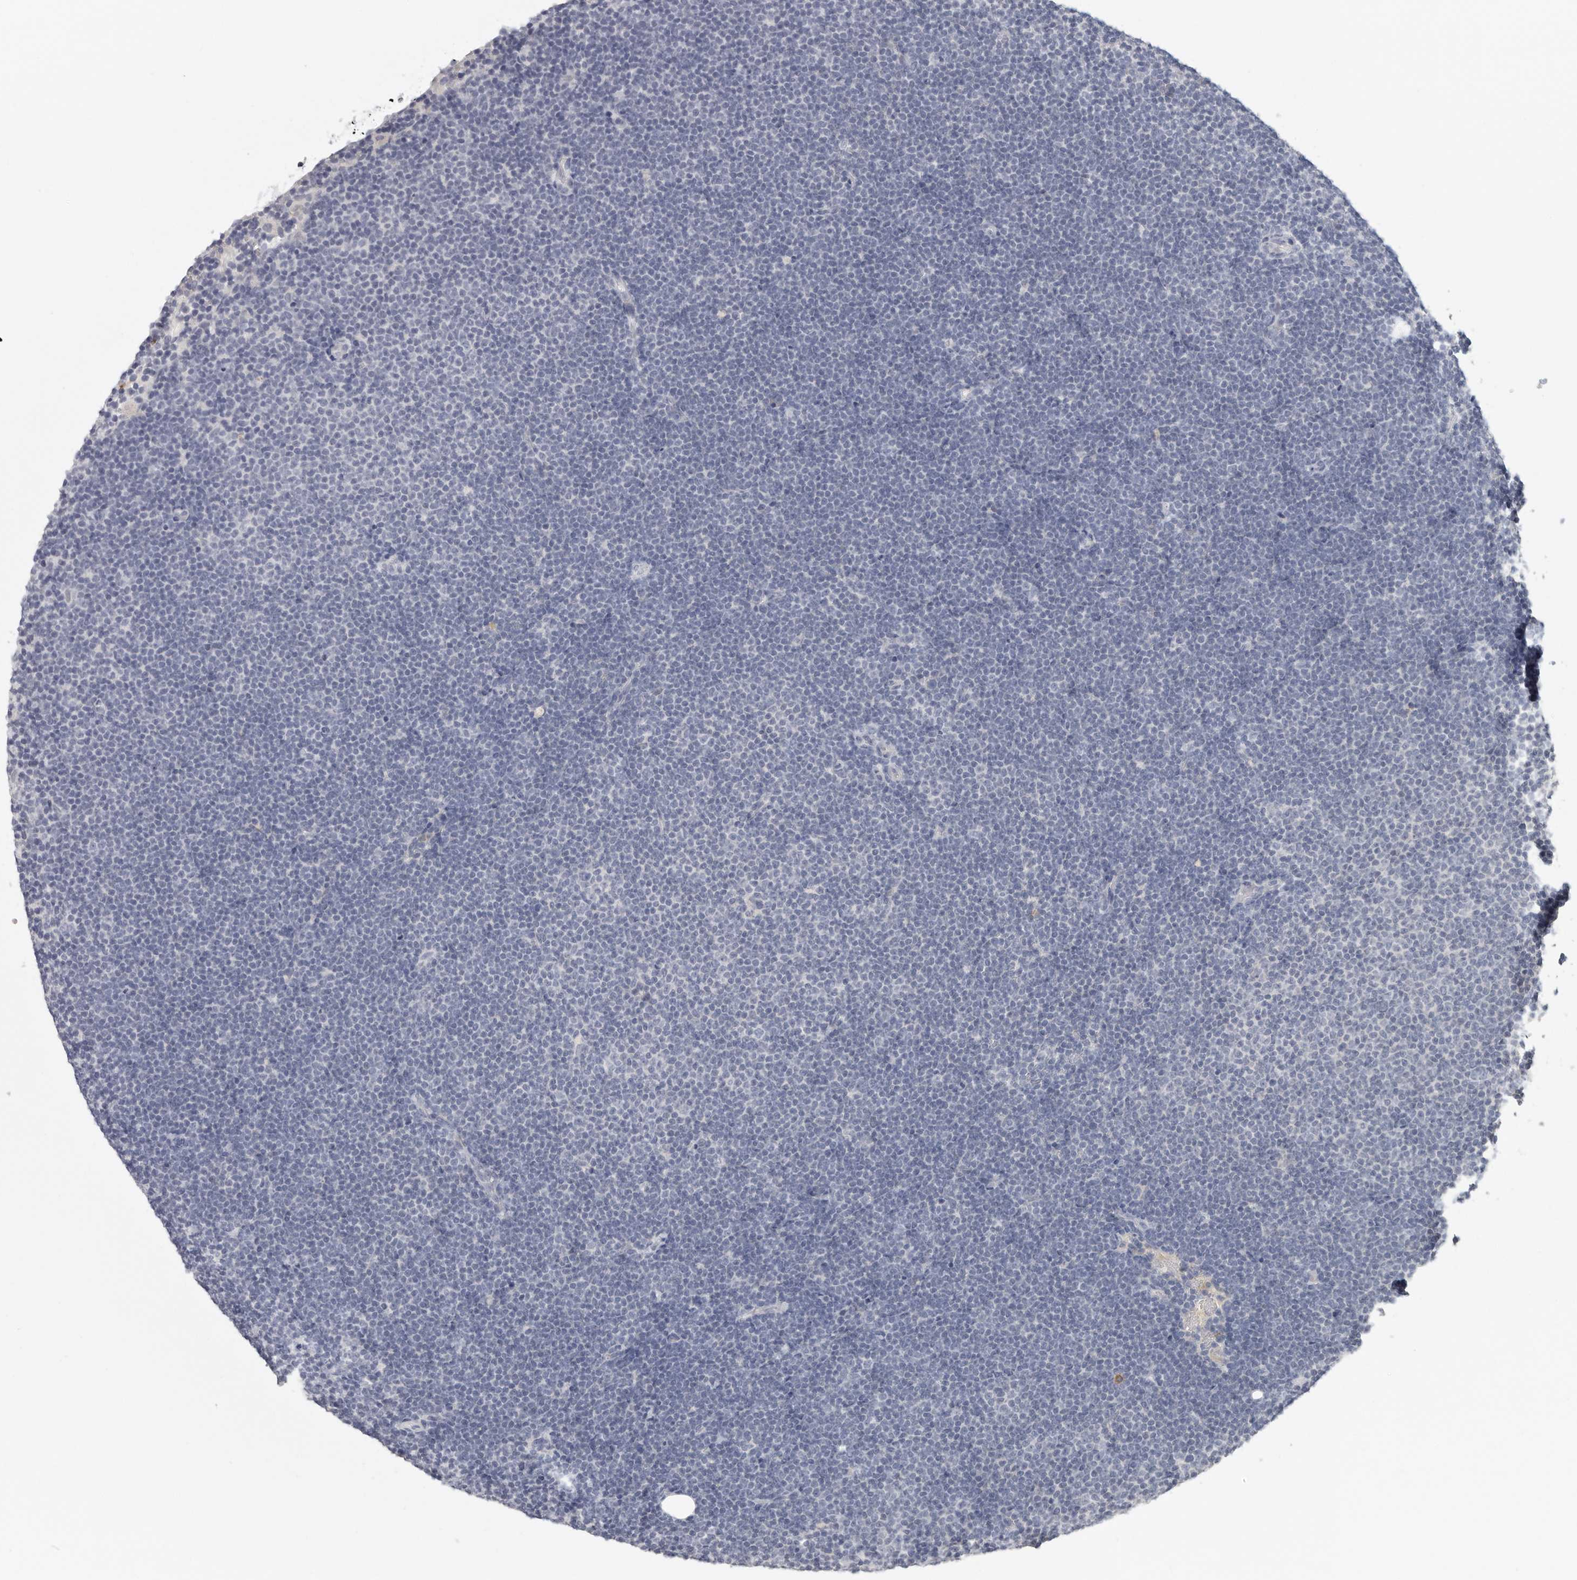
{"staining": {"intensity": "negative", "quantity": "none", "location": "none"}, "tissue": "lymphoma", "cell_type": "Tumor cells", "image_type": "cancer", "snomed": [{"axis": "morphology", "description": "Malignant lymphoma, non-Hodgkin's type, Low grade"}, {"axis": "topography", "description": "Lymph node"}], "caption": "This is an immunohistochemistry (IHC) histopathology image of human lymphoma. There is no positivity in tumor cells.", "gene": "DNAJC11", "patient": {"sex": "female", "age": 53}}